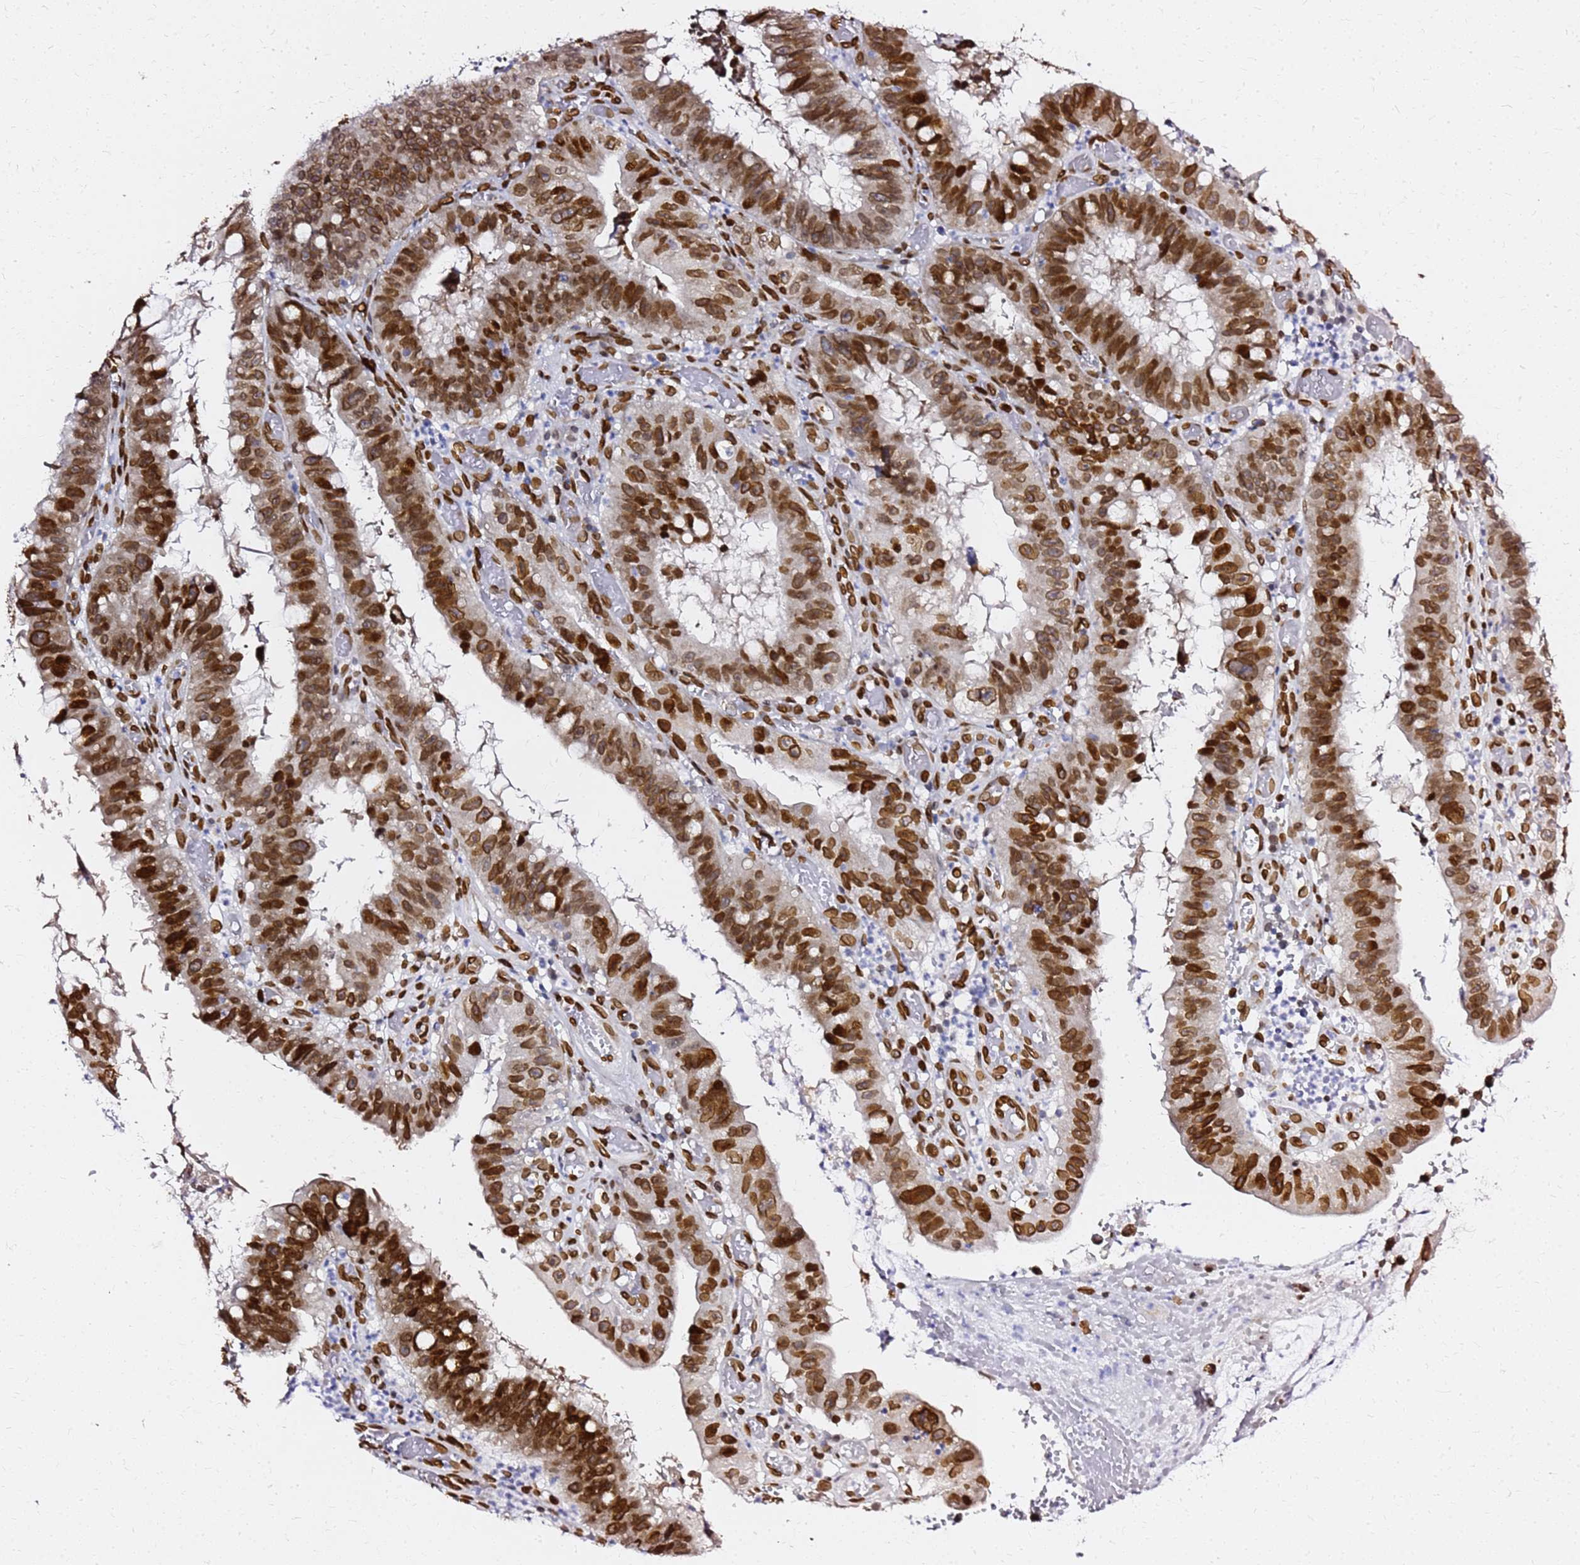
{"staining": {"intensity": "strong", "quantity": ">75%", "location": "cytoplasmic/membranous,nuclear"}, "tissue": "stomach cancer", "cell_type": "Tumor cells", "image_type": "cancer", "snomed": [{"axis": "morphology", "description": "Adenocarcinoma, NOS"}, {"axis": "topography", "description": "Stomach"}], "caption": "Strong cytoplasmic/membranous and nuclear protein positivity is identified in approximately >75% of tumor cells in stomach cancer. The protein of interest is shown in brown color, while the nuclei are stained blue.", "gene": "C6orf141", "patient": {"sex": "male", "age": 59}}